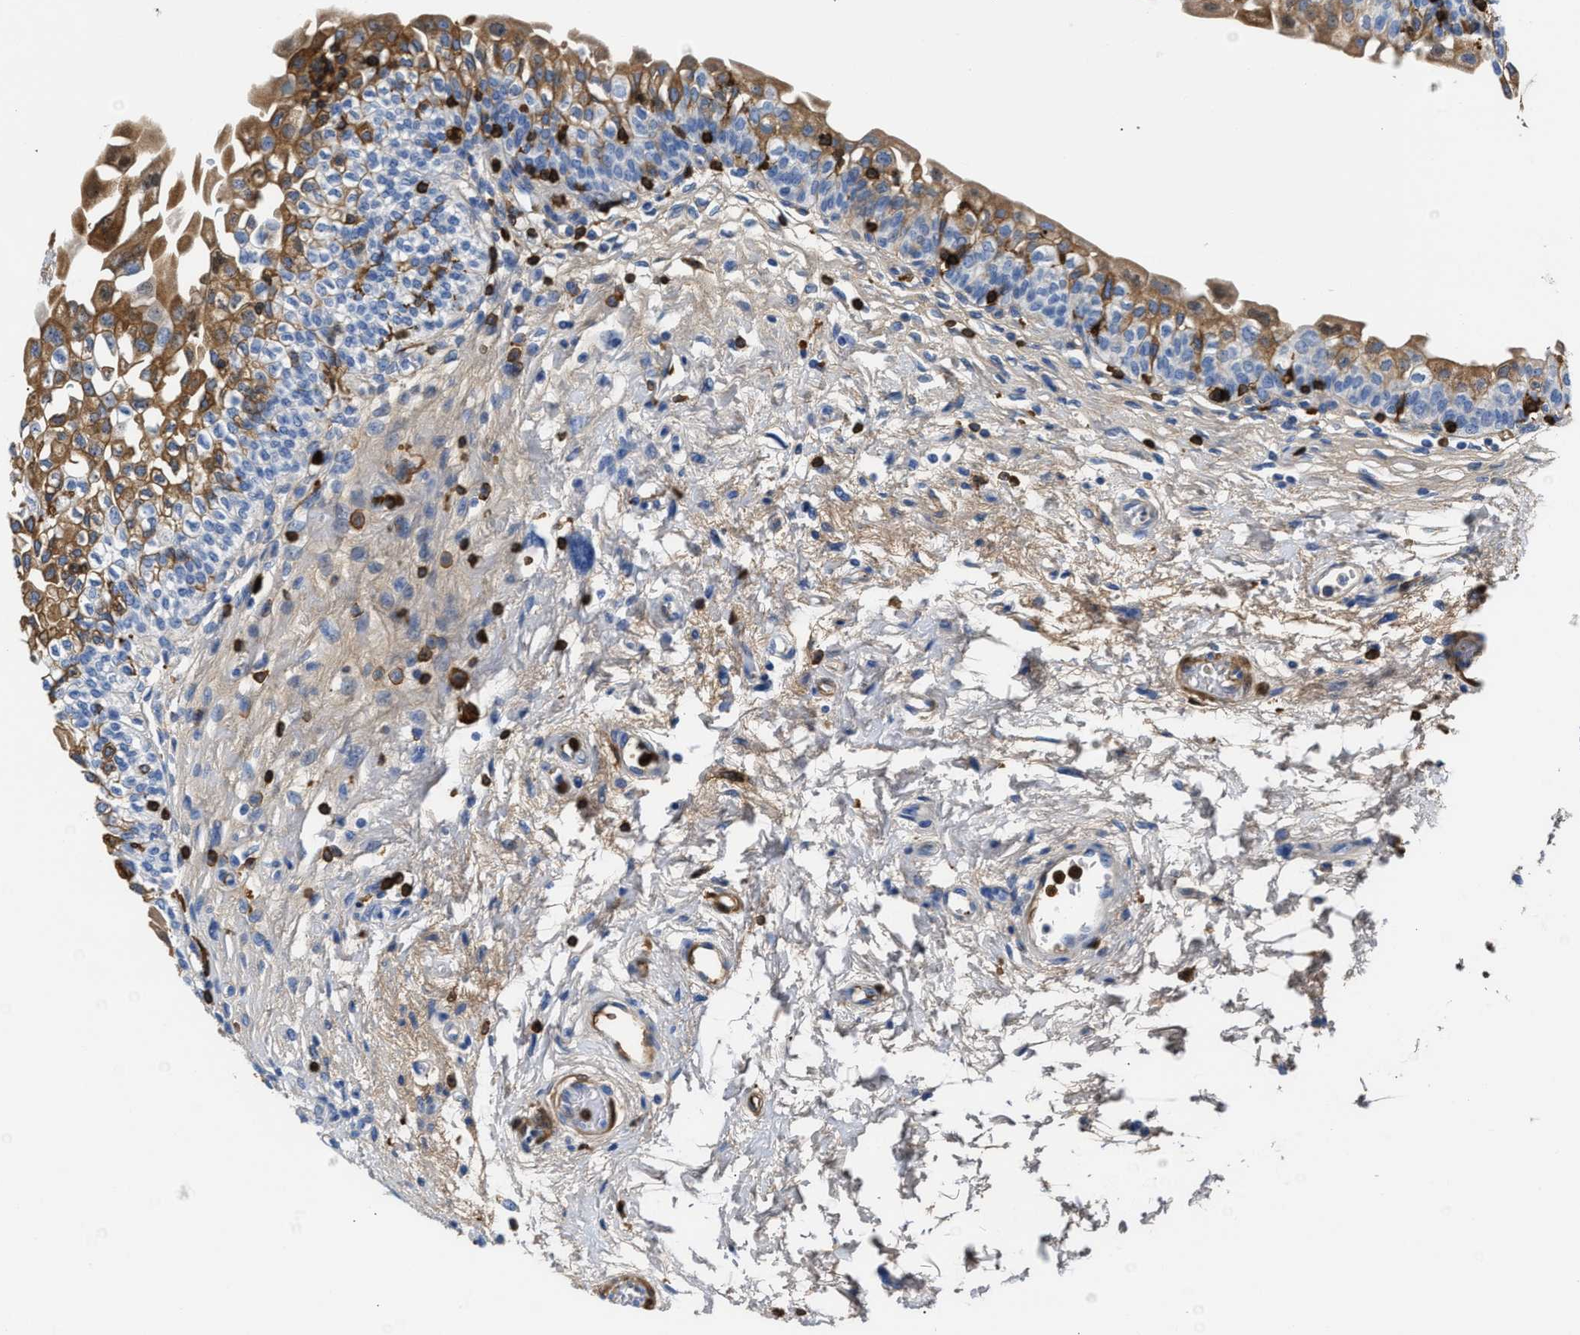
{"staining": {"intensity": "moderate", "quantity": "<25%", "location": "cytoplasmic/membranous"}, "tissue": "urinary bladder", "cell_type": "Urothelial cells", "image_type": "normal", "snomed": [{"axis": "morphology", "description": "Normal tissue, NOS"}, {"axis": "topography", "description": "Urinary bladder"}], "caption": "Protein expression analysis of benign human urinary bladder reveals moderate cytoplasmic/membranous expression in about <25% of urothelial cells.", "gene": "GC", "patient": {"sex": "male", "age": 55}}